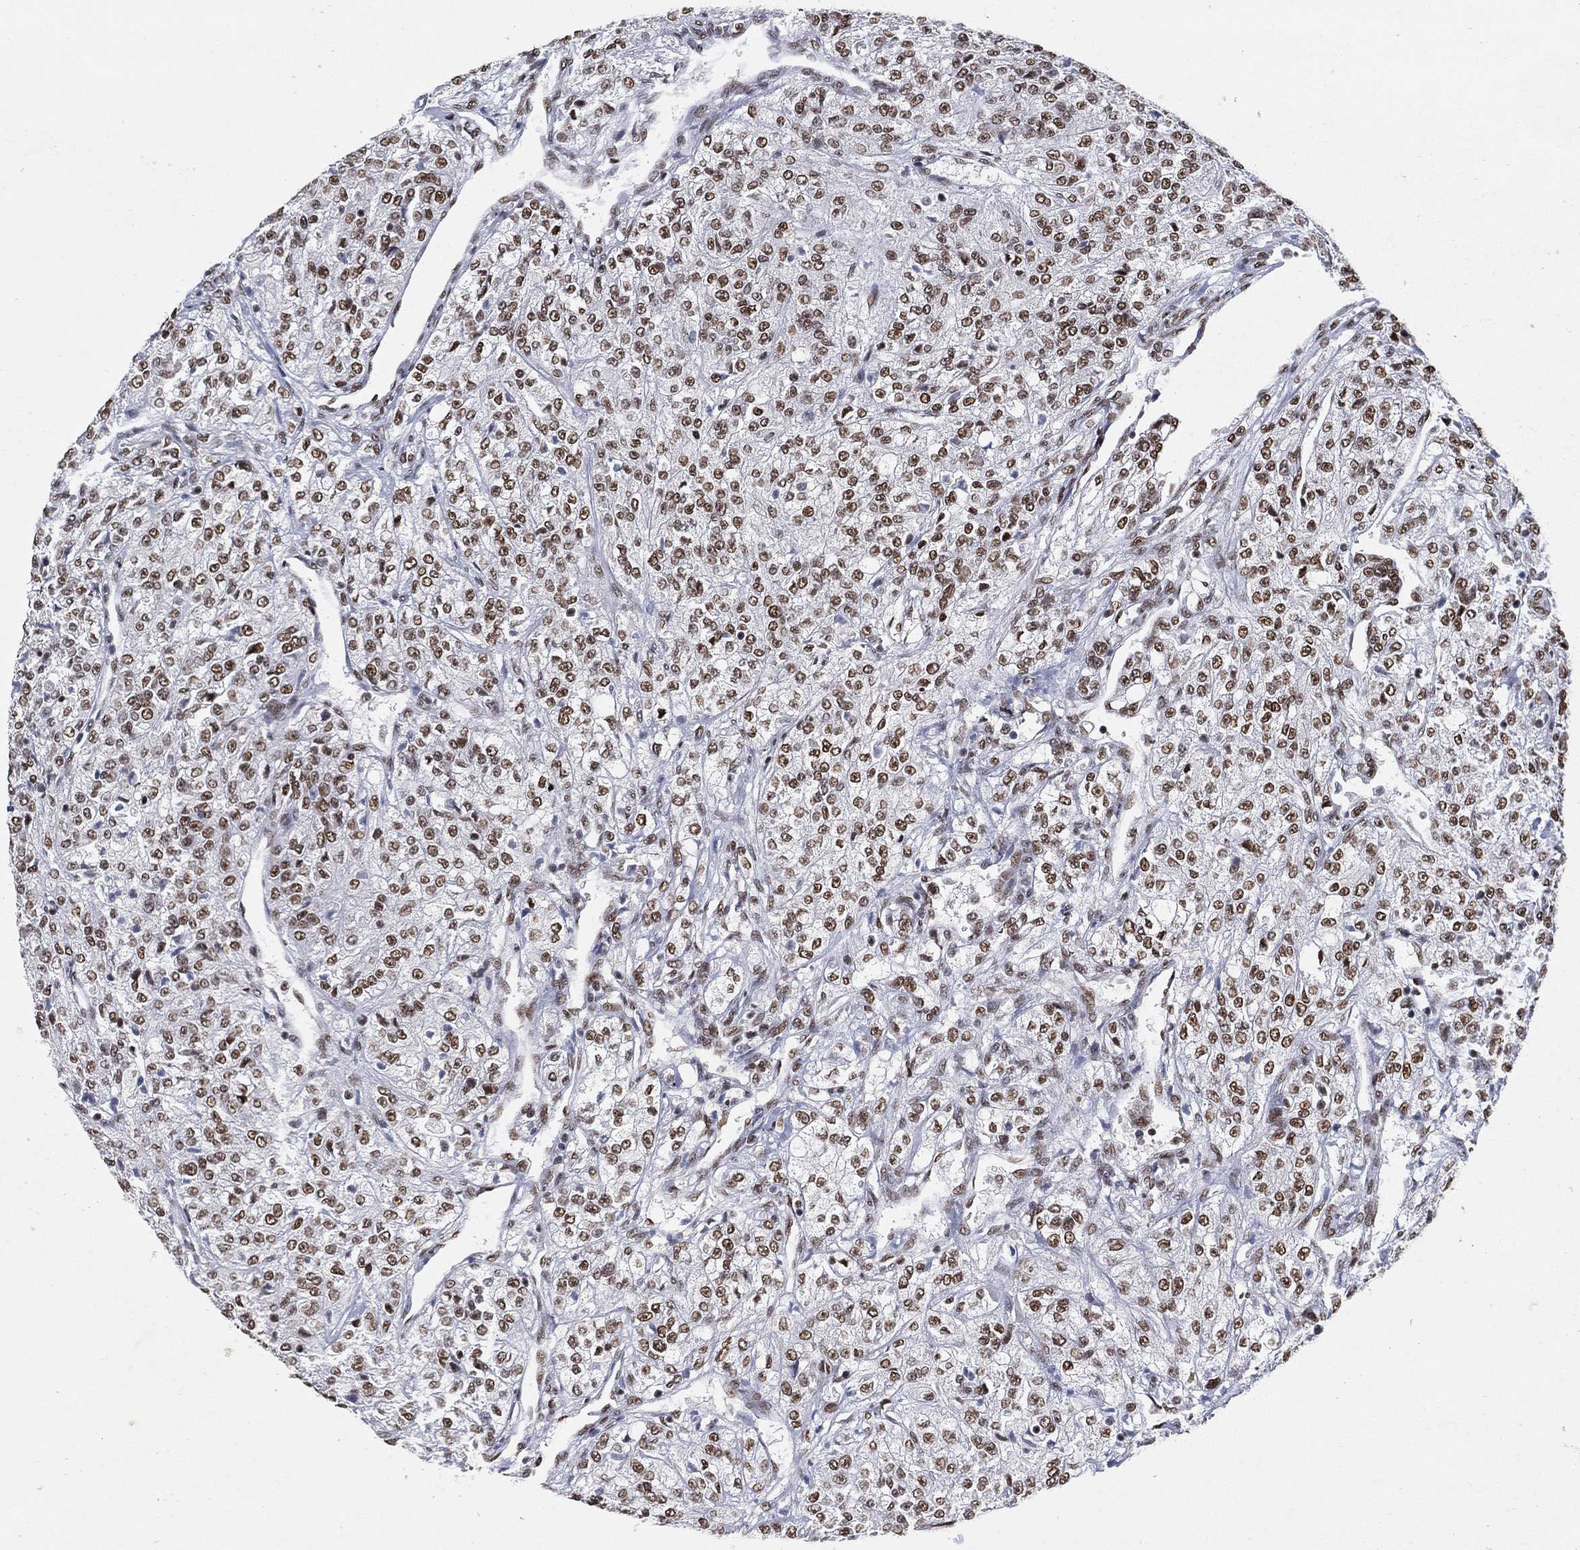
{"staining": {"intensity": "moderate", "quantity": ">75%", "location": "nuclear"}, "tissue": "renal cancer", "cell_type": "Tumor cells", "image_type": "cancer", "snomed": [{"axis": "morphology", "description": "Adenocarcinoma, NOS"}, {"axis": "topography", "description": "Kidney"}], "caption": "A micrograph showing moderate nuclear positivity in approximately >75% of tumor cells in renal cancer, as visualized by brown immunohistochemical staining.", "gene": "DDX27", "patient": {"sex": "female", "age": 63}}